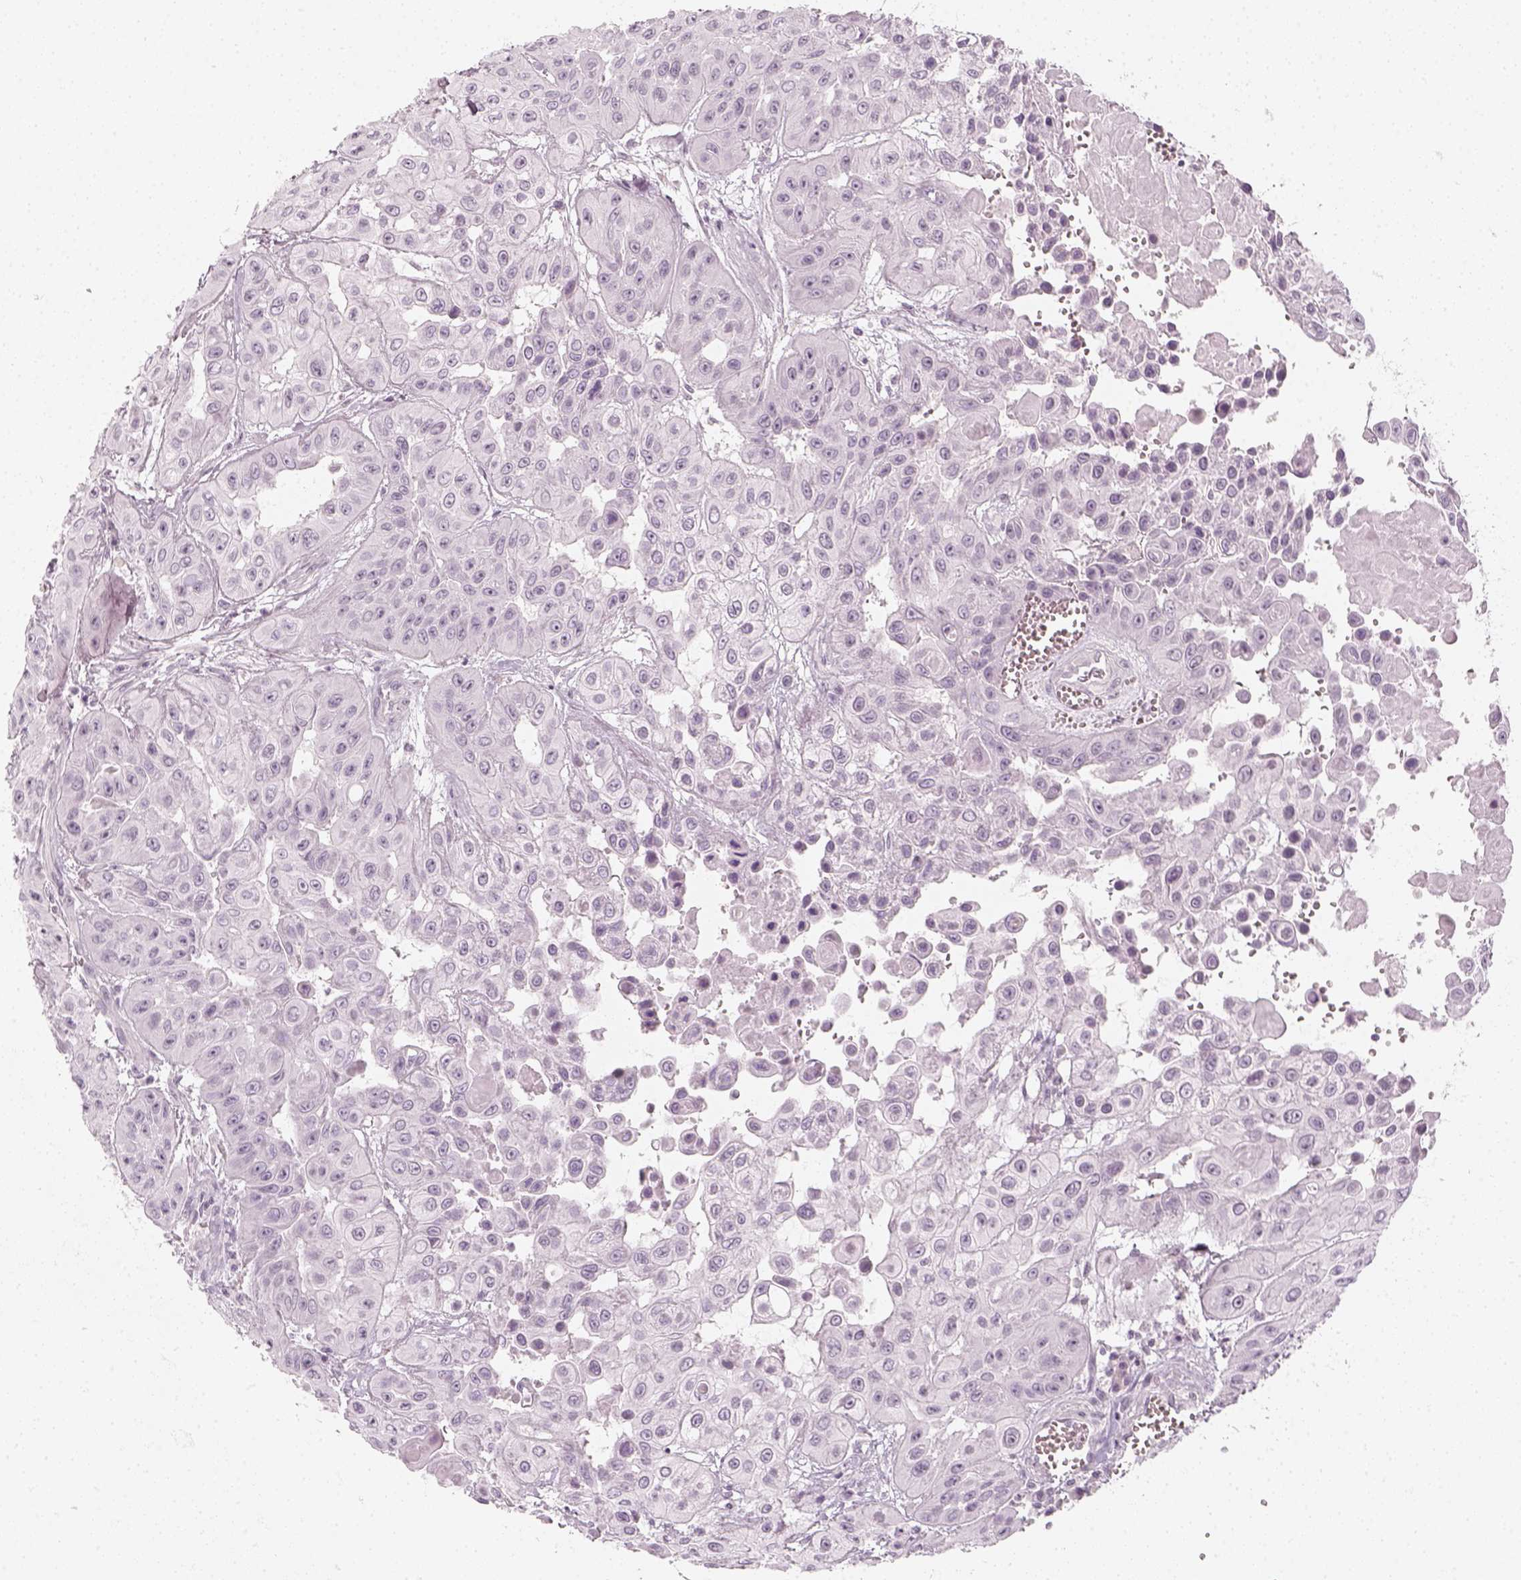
{"staining": {"intensity": "negative", "quantity": "none", "location": "none"}, "tissue": "head and neck cancer", "cell_type": "Tumor cells", "image_type": "cancer", "snomed": [{"axis": "morphology", "description": "Adenocarcinoma, NOS"}, {"axis": "topography", "description": "Head-Neck"}], "caption": "IHC histopathology image of neoplastic tissue: head and neck cancer stained with DAB demonstrates no significant protein positivity in tumor cells.", "gene": "KRT25", "patient": {"sex": "male", "age": 73}}